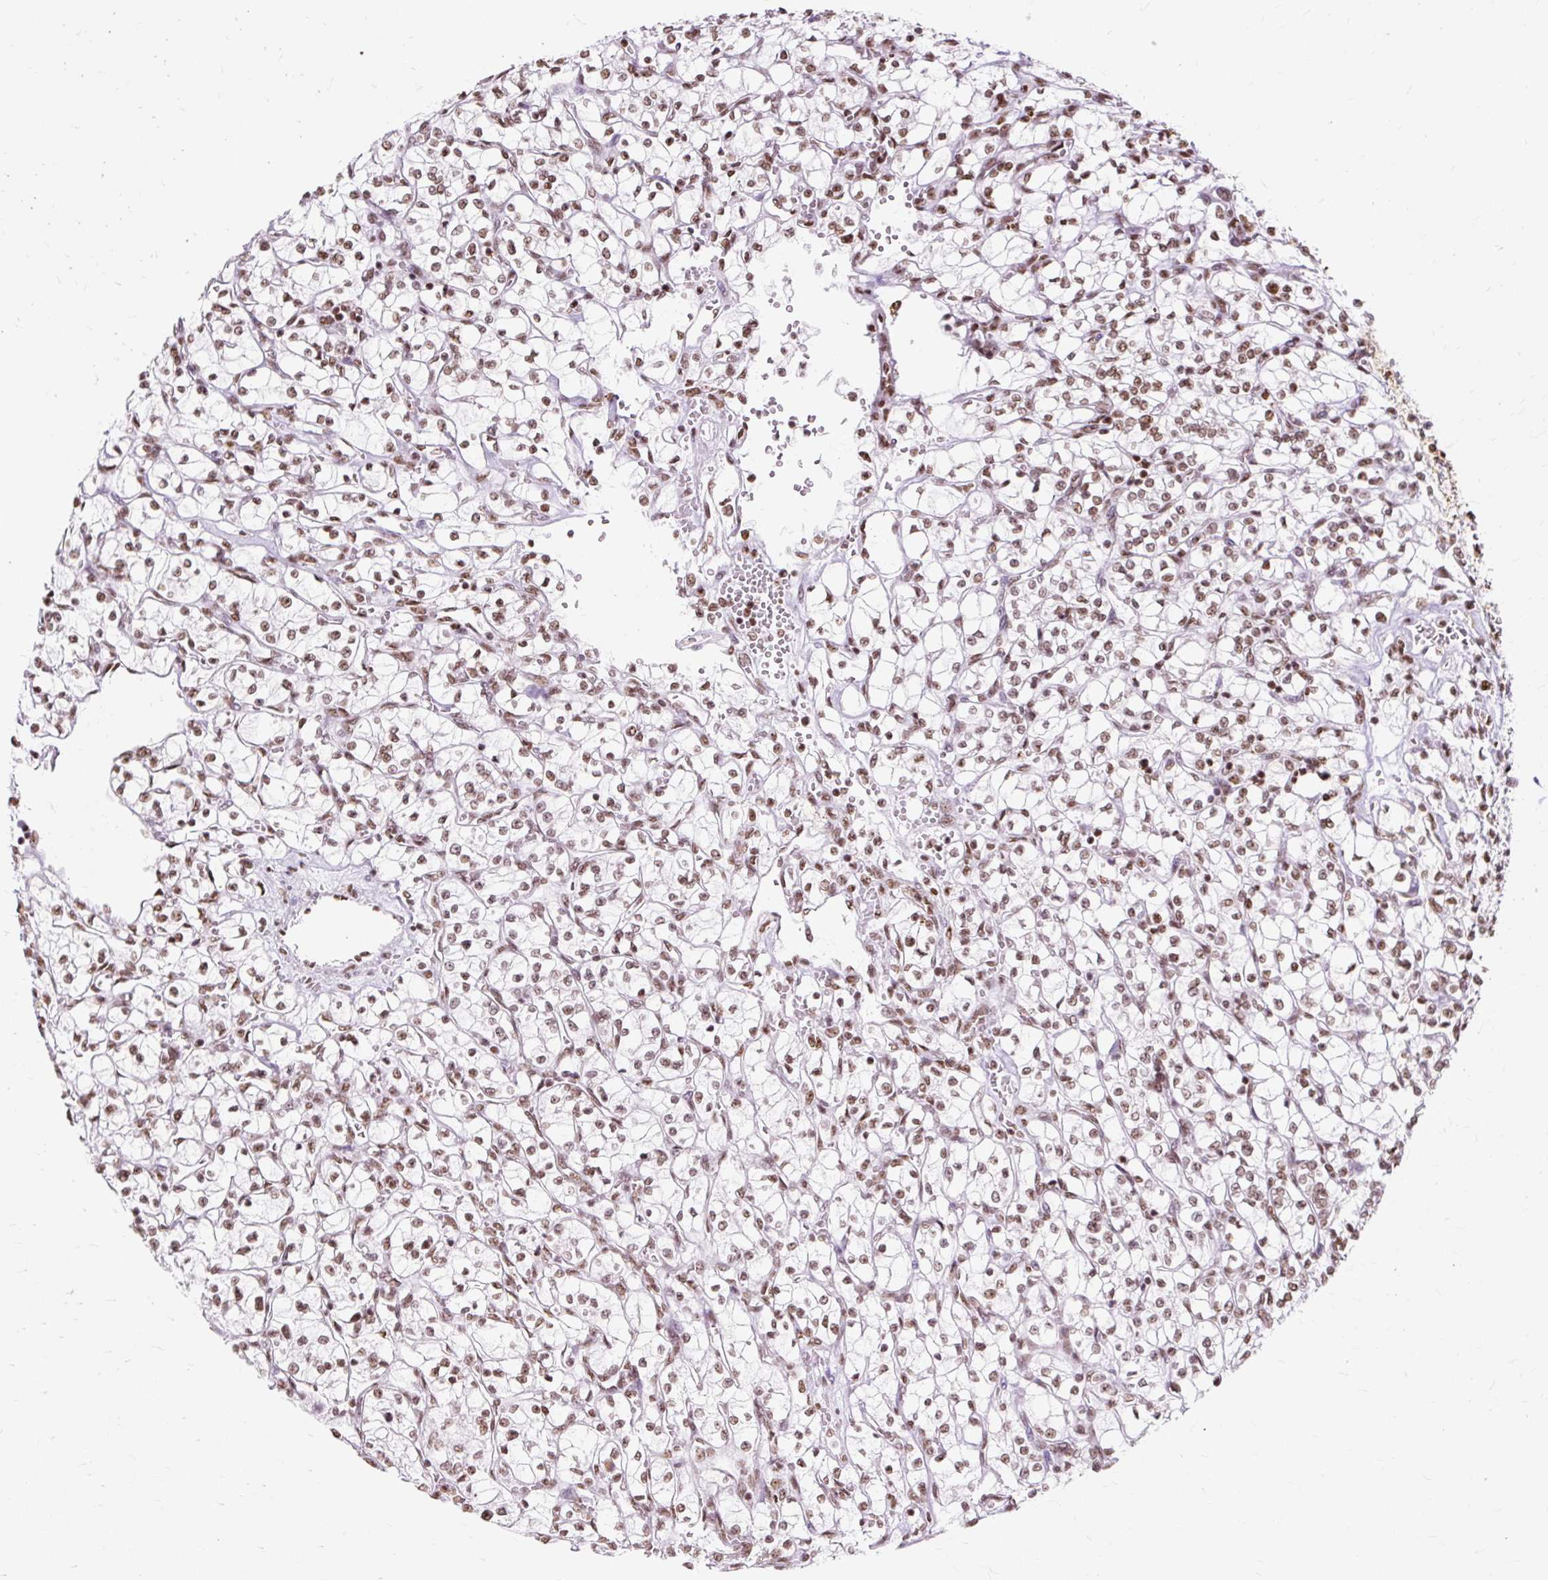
{"staining": {"intensity": "moderate", "quantity": ">75%", "location": "nuclear"}, "tissue": "renal cancer", "cell_type": "Tumor cells", "image_type": "cancer", "snomed": [{"axis": "morphology", "description": "Adenocarcinoma, NOS"}, {"axis": "topography", "description": "Kidney"}], "caption": "High-magnification brightfield microscopy of renal cancer (adenocarcinoma) stained with DAB (brown) and counterstained with hematoxylin (blue). tumor cells exhibit moderate nuclear positivity is seen in approximately>75% of cells.", "gene": "XRCC6", "patient": {"sex": "female", "age": 64}}